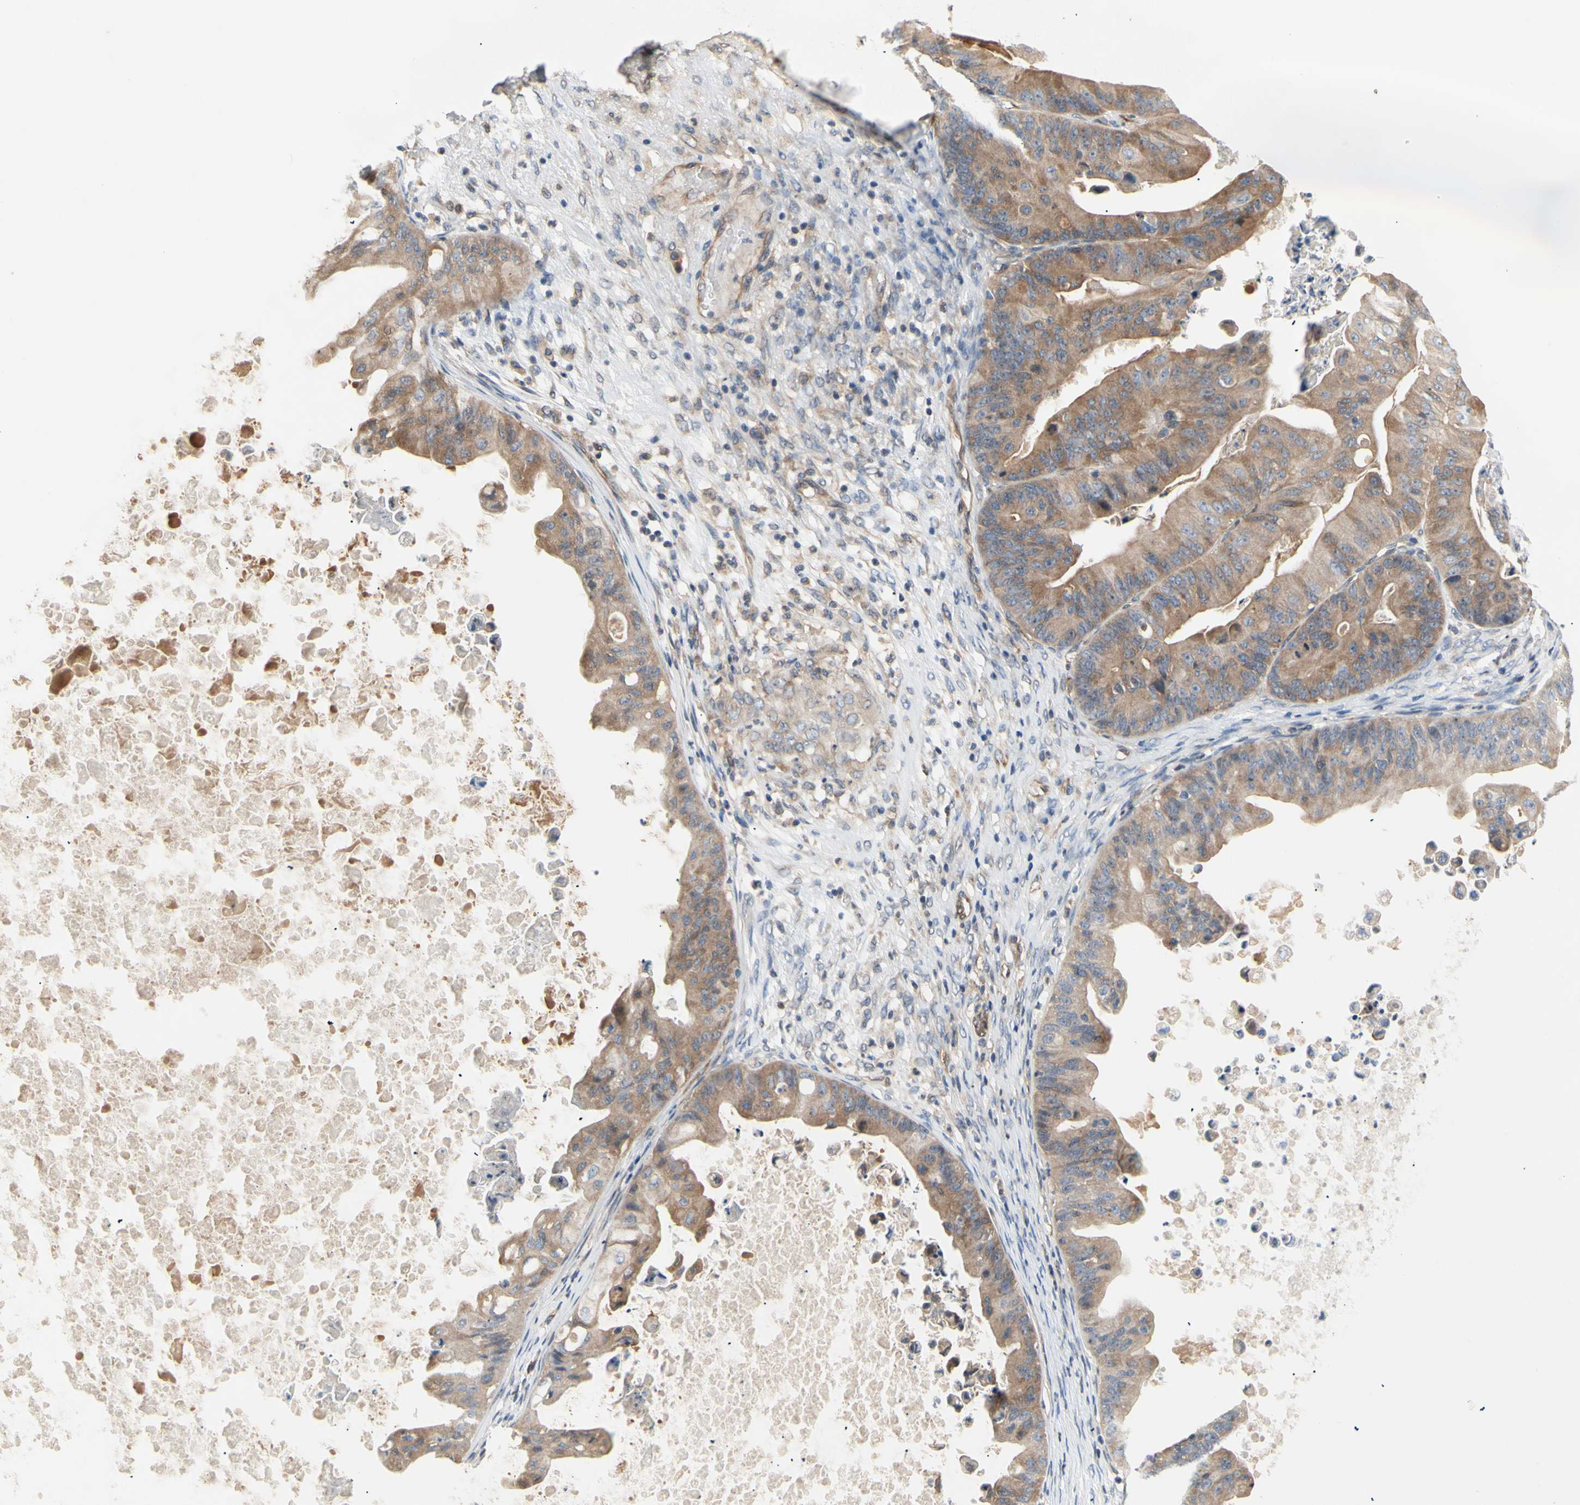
{"staining": {"intensity": "moderate", "quantity": ">75%", "location": "cytoplasmic/membranous"}, "tissue": "ovarian cancer", "cell_type": "Tumor cells", "image_type": "cancer", "snomed": [{"axis": "morphology", "description": "Cystadenocarcinoma, mucinous, NOS"}, {"axis": "topography", "description": "Ovary"}], "caption": "A brown stain highlights moderate cytoplasmic/membranous positivity of a protein in mucinous cystadenocarcinoma (ovarian) tumor cells.", "gene": "DYNLRB1", "patient": {"sex": "female", "age": 37}}